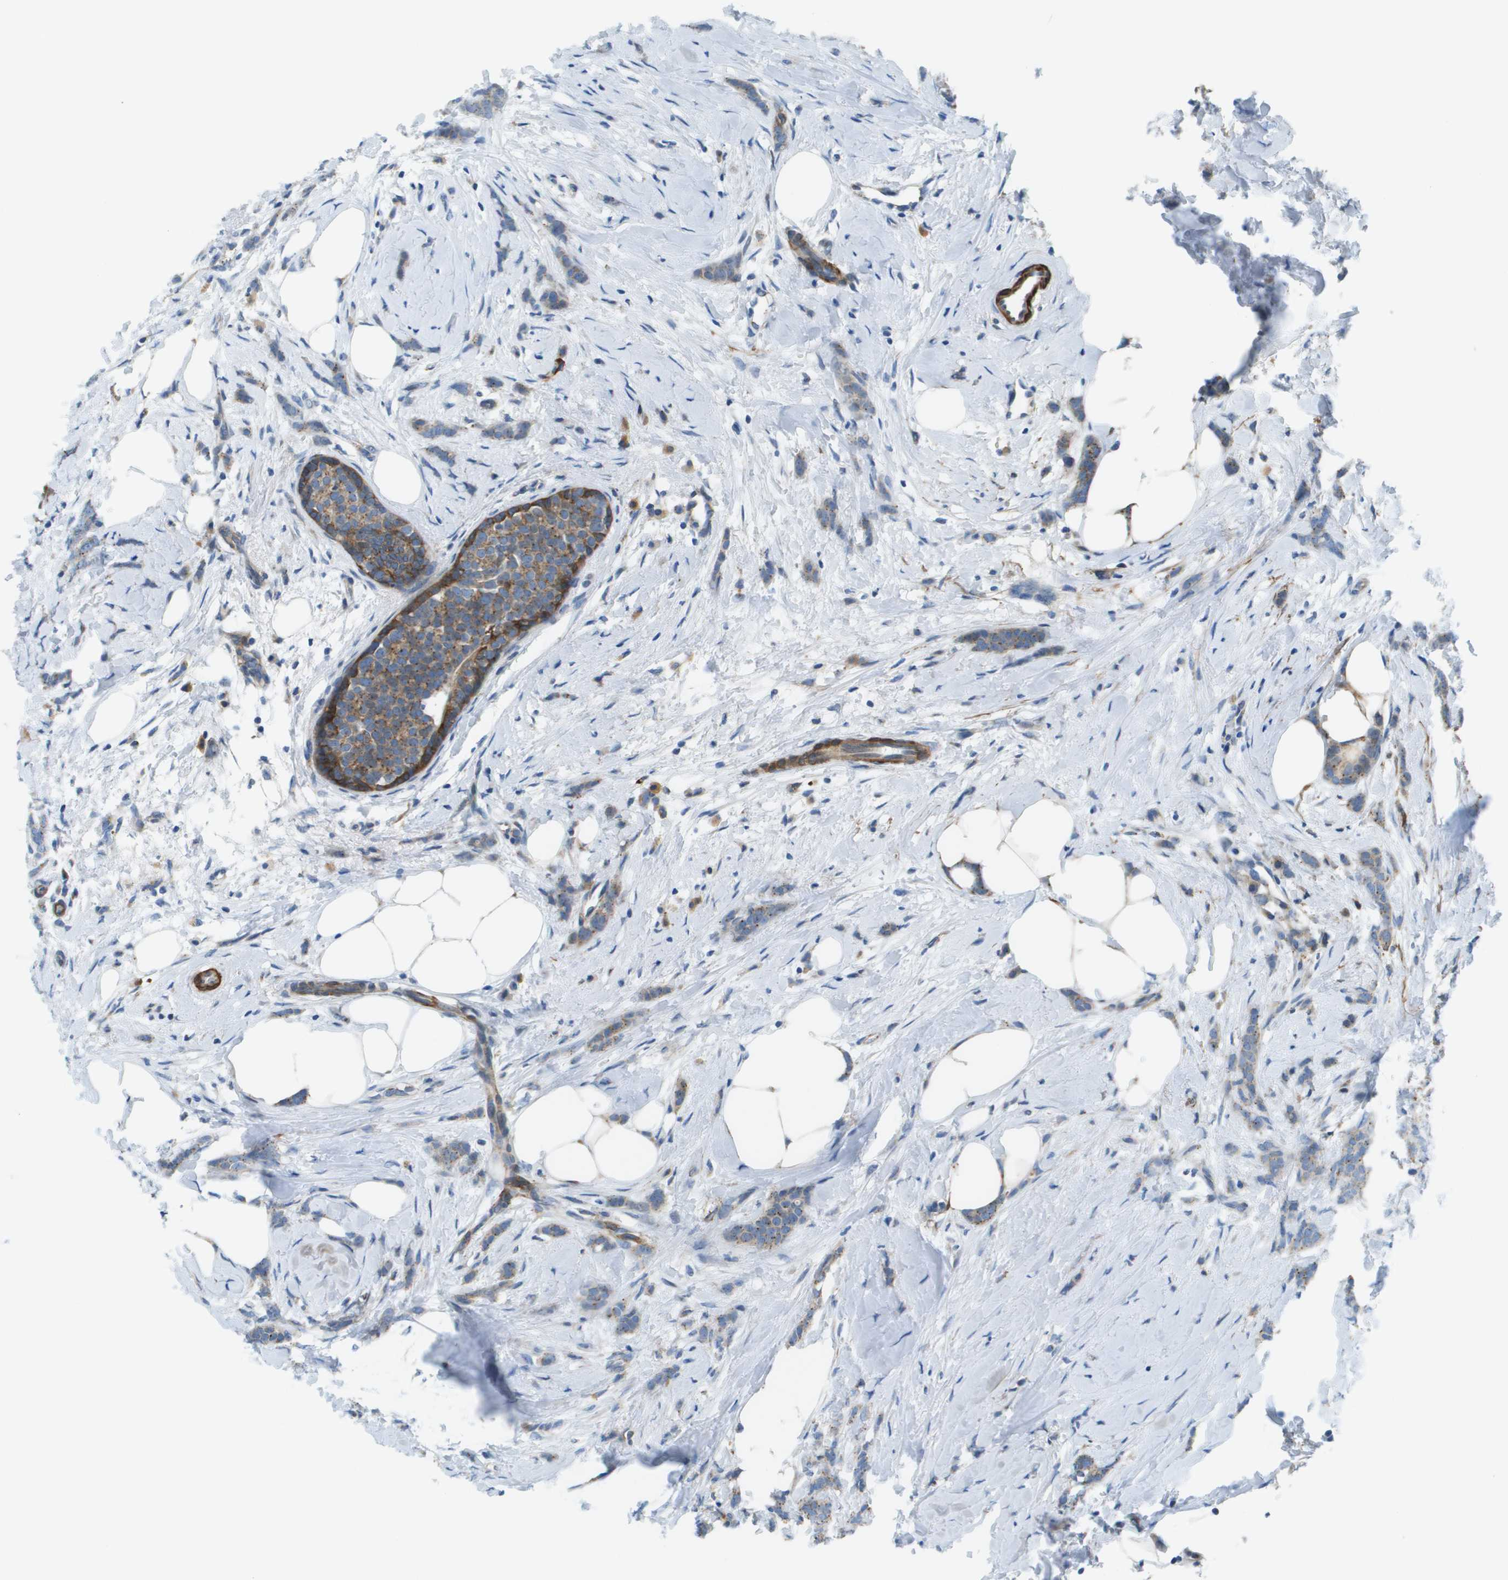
{"staining": {"intensity": "weak", "quantity": "25%-75%", "location": "cytoplasmic/membranous"}, "tissue": "breast cancer", "cell_type": "Tumor cells", "image_type": "cancer", "snomed": [{"axis": "morphology", "description": "Lobular carcinoma, in situ"}, {"axis": "morphology", "description": "Lobular carcinoma"}, {"axis": "topography", "description": "Breast"}], "caption": "Weak cytoplasmic/membranous protein staining is seen in about 25%-75% of tumor cells in breast lobular carcinoma.", "gene": "MYH11", "patient": {"sex": "female", "age": 41}}